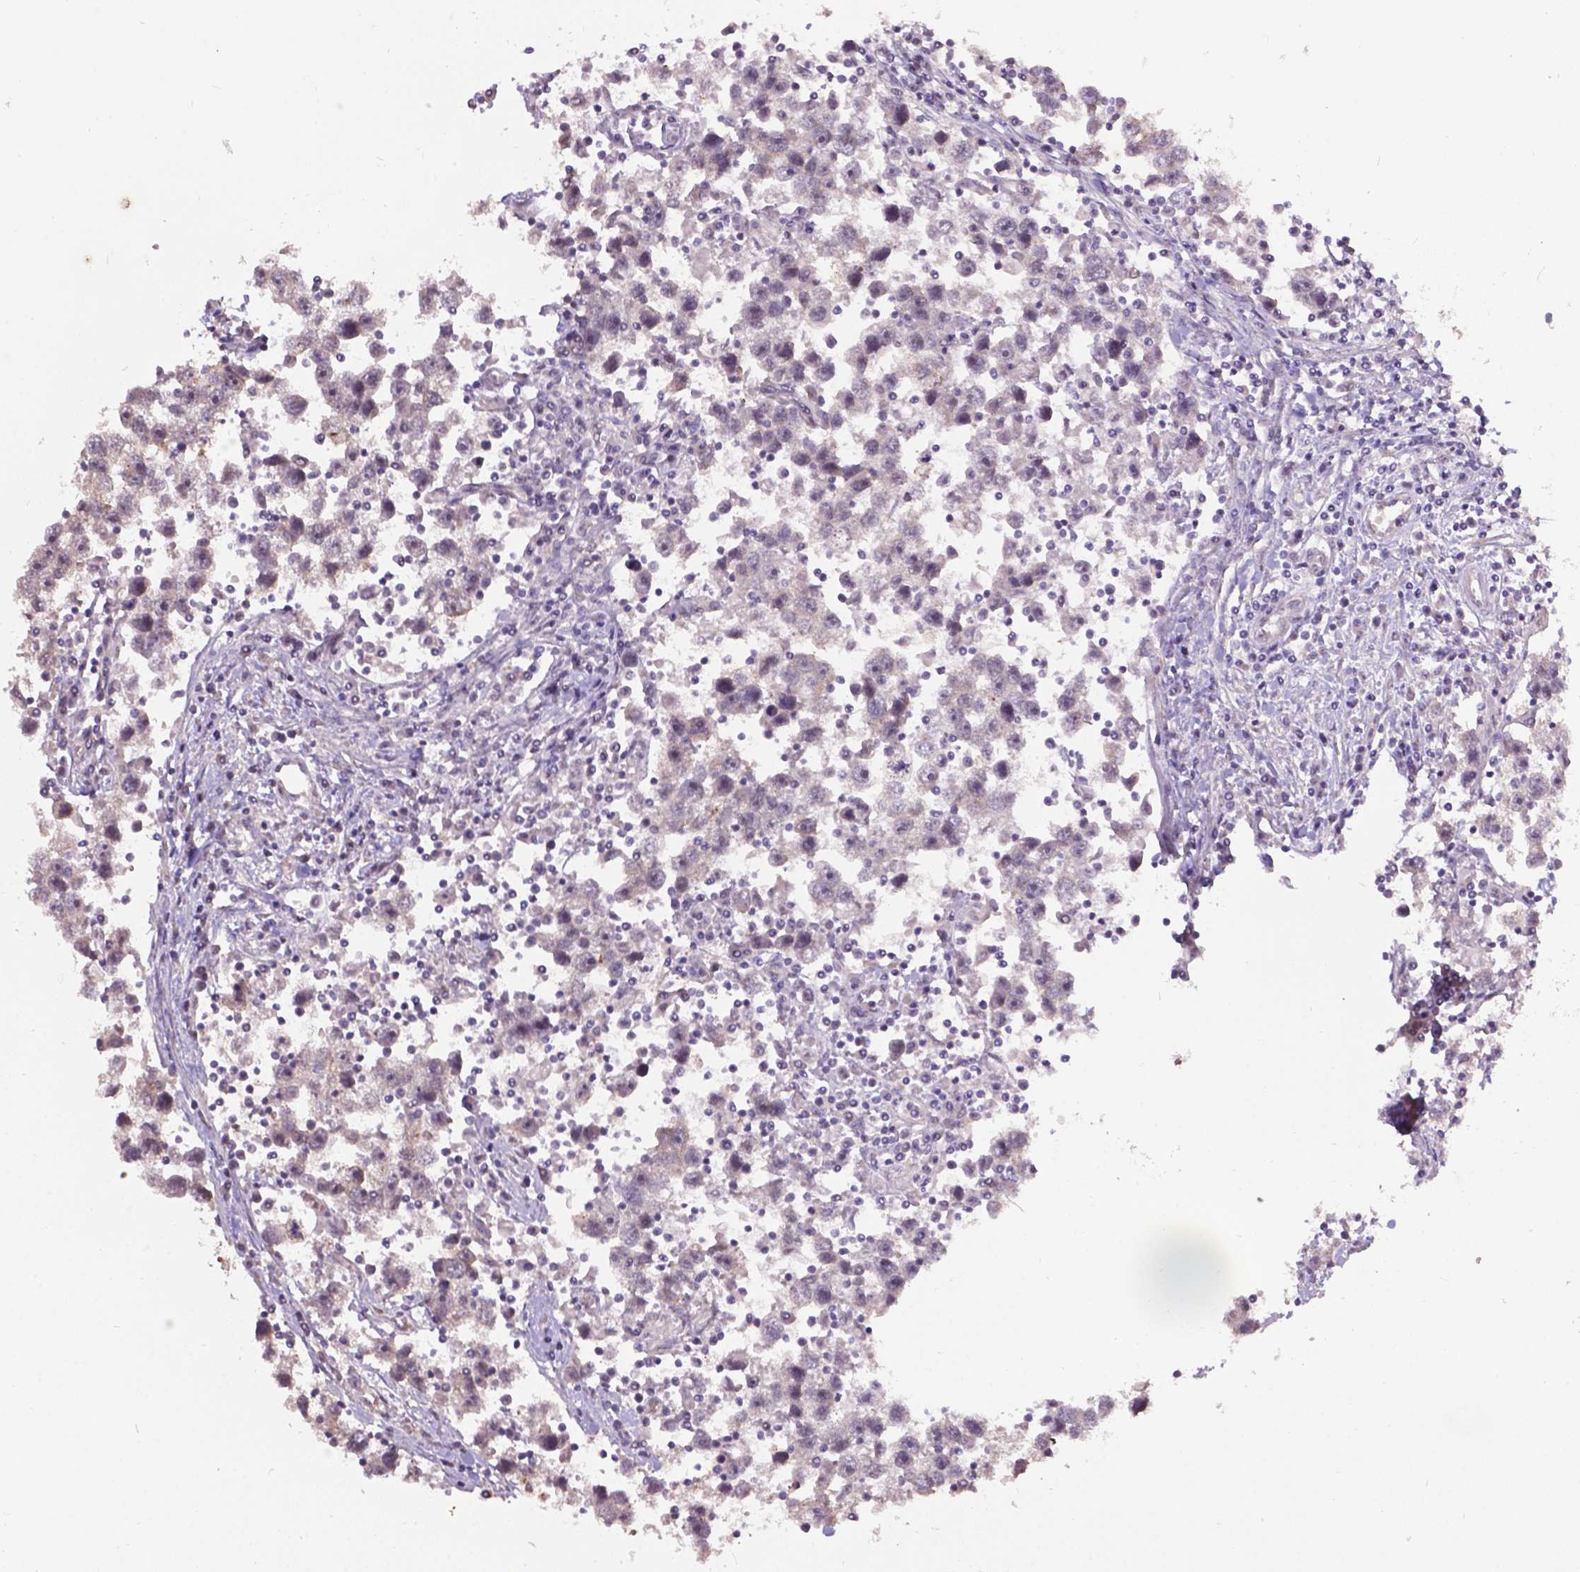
{"staining": {"intensity": "weak", "quantity": "<25%", "location": "cytoplasmic/membranous"}, "tissue": "testis cancer", "cell_type": "Tumor cells", "image_type": "cancer", "snomed": [{"axis": "morphology", "description": "Seminoma, NOS"}, {"axis": "topography", "description": "Testis"}], "caption": "DAB (3,3'-diaminobenzidine) immunohistochemical staining of human testis cancer (seminoma) displays no significant expression in tumor cells.", "gene": "GLRA2", "patient": {"sex": "male", "age": 30}}